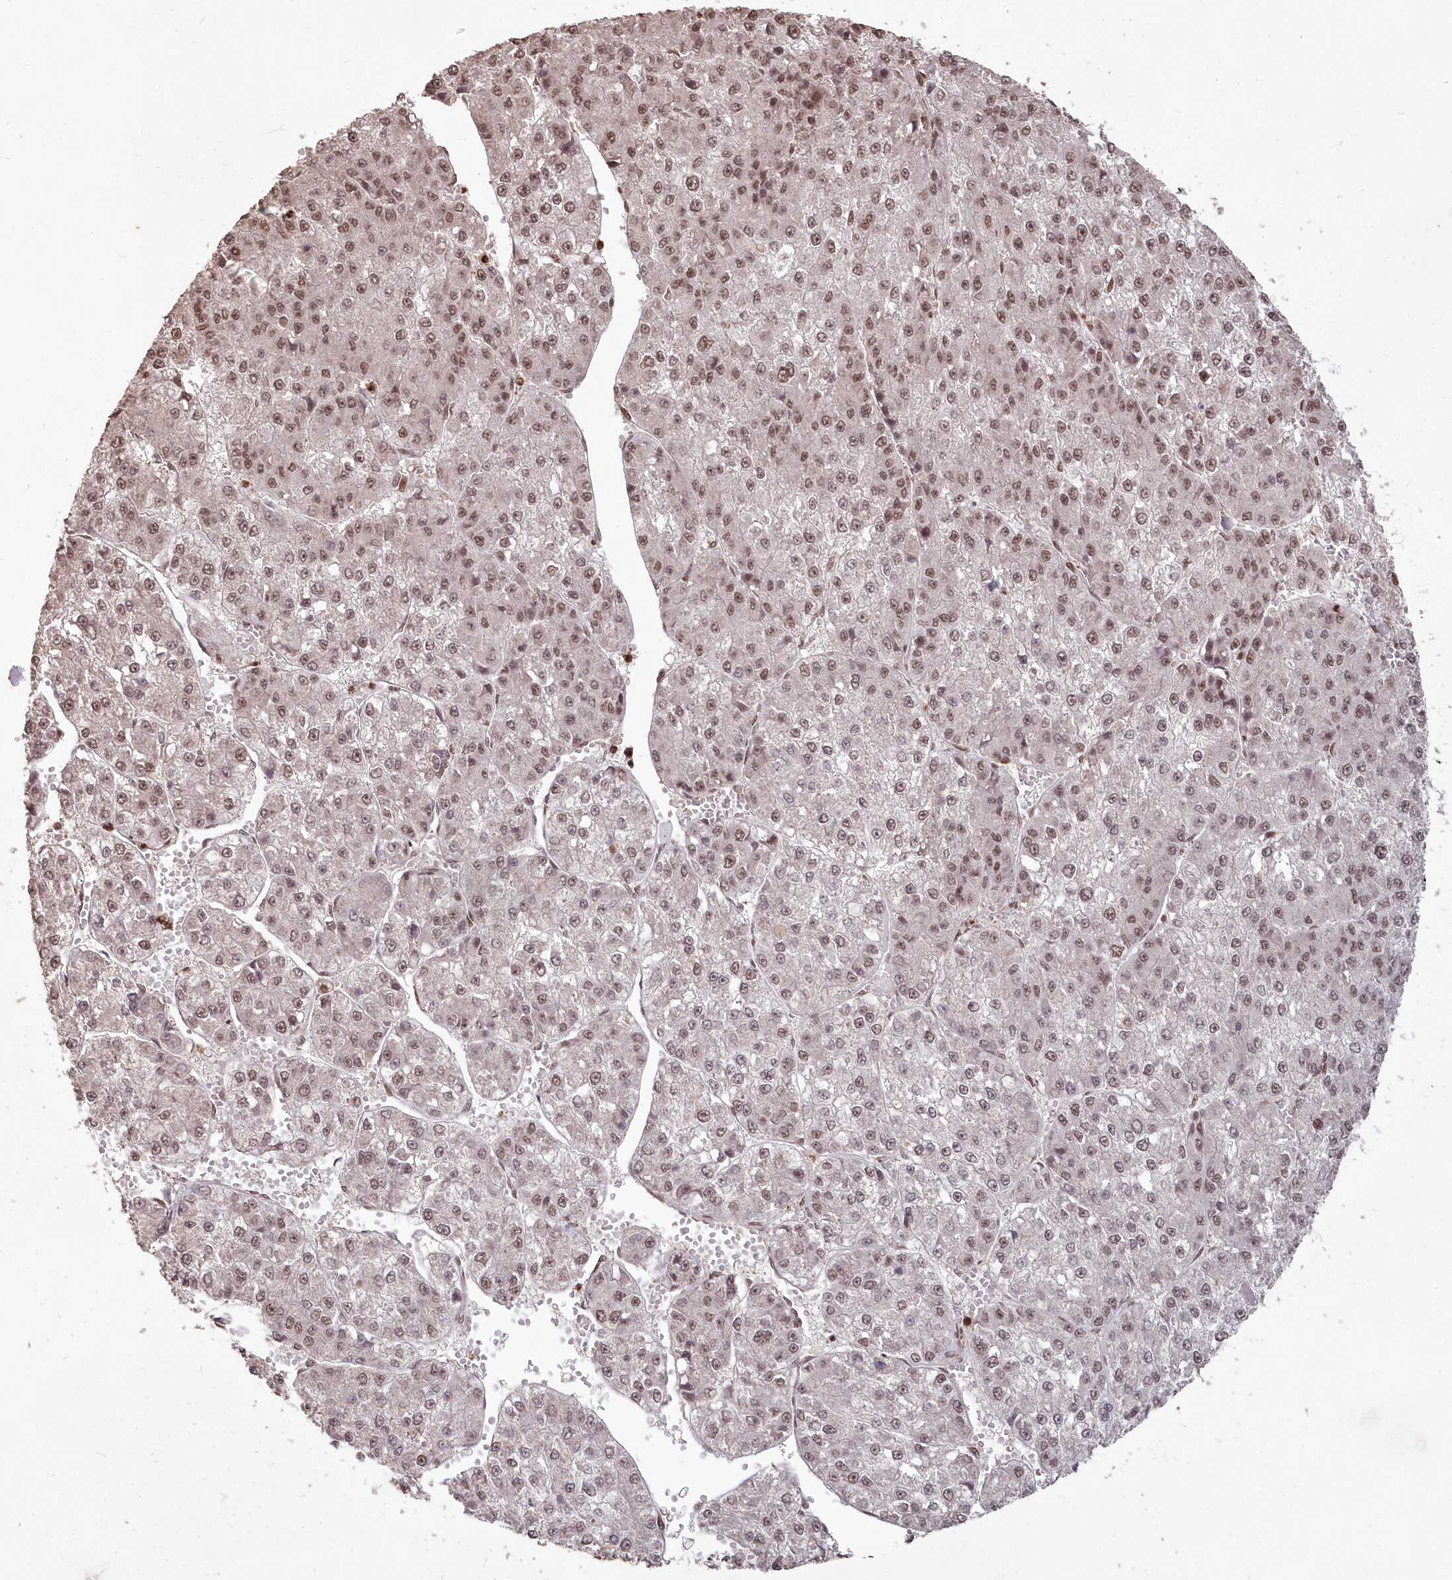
{"staining": {"intensity": "moderate", "quantity": ">75%", "location": "nuclear"}, "tissue": "liver cancer", "cell_type": "Tumor cells", "image_type": "cancer", "snomed": [{"axis": "morphology", "description": "Carcinoma, Hepatocellular, NOS"}, {"axis": "topography", "description": "Liver"}], "caption": "A medium amount of moderate nuclear positivity is seen in approximately >75% of tumor cells in liver cancer (hepatocellular carcinoma) tissue. (DAB (3,3'-diaminobenzidine) = brown stain, brightfield microscopy at high magnification).", "gene": "PDS5A", "patient": {"sex": "female", "age": 73}}